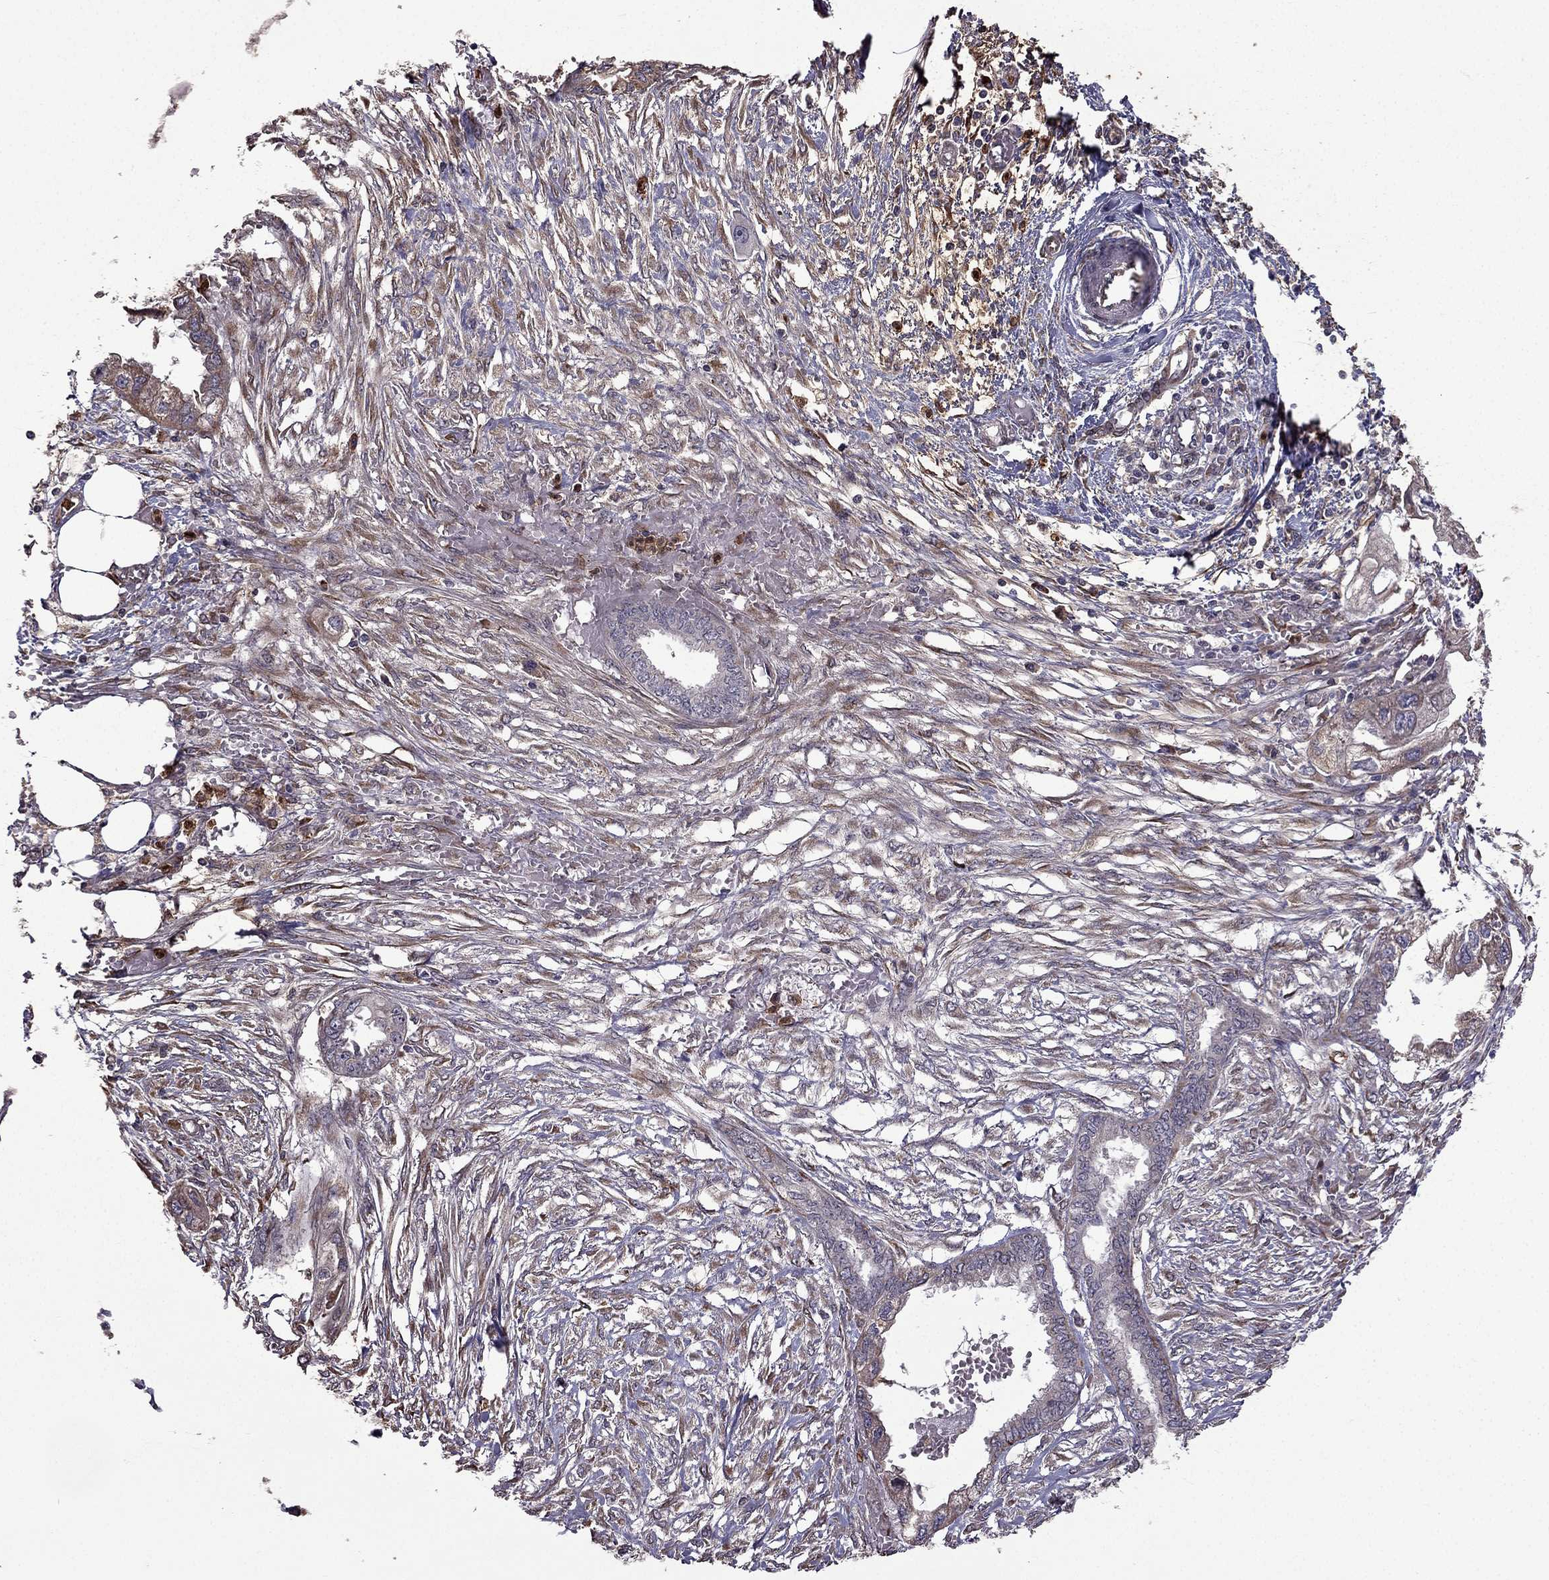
{"staining": {"intensity": "moderate", "quantity": "<25%", "location": "cytoplasmic/membranous"}, "tissue": "endometrial cancer", "cell_type": "Tumor cells", "image_type": "cancer", "snomed": [{"axis": "morphology", "description": "Adenocarcinoma, NOS"}, {"axis": "morphology", "description": "Adenocarcinoma, metastatic, NOS"}, {"axis": "topography", "description": "Adipose tissue"}, {"axis": "topography", "description": "Endometrium"}], "caption": "This micrograph demonstrates endometrial metastatic adenocarcinoma stained with IHC to label a protein in brown. The cytoplasmic/membranous of tumor cells show moderate positivity for the protein. Nuclei are counter-stained blue.", "gene": "IKBIP", "patient": {"sex": "female", "age": 67}}